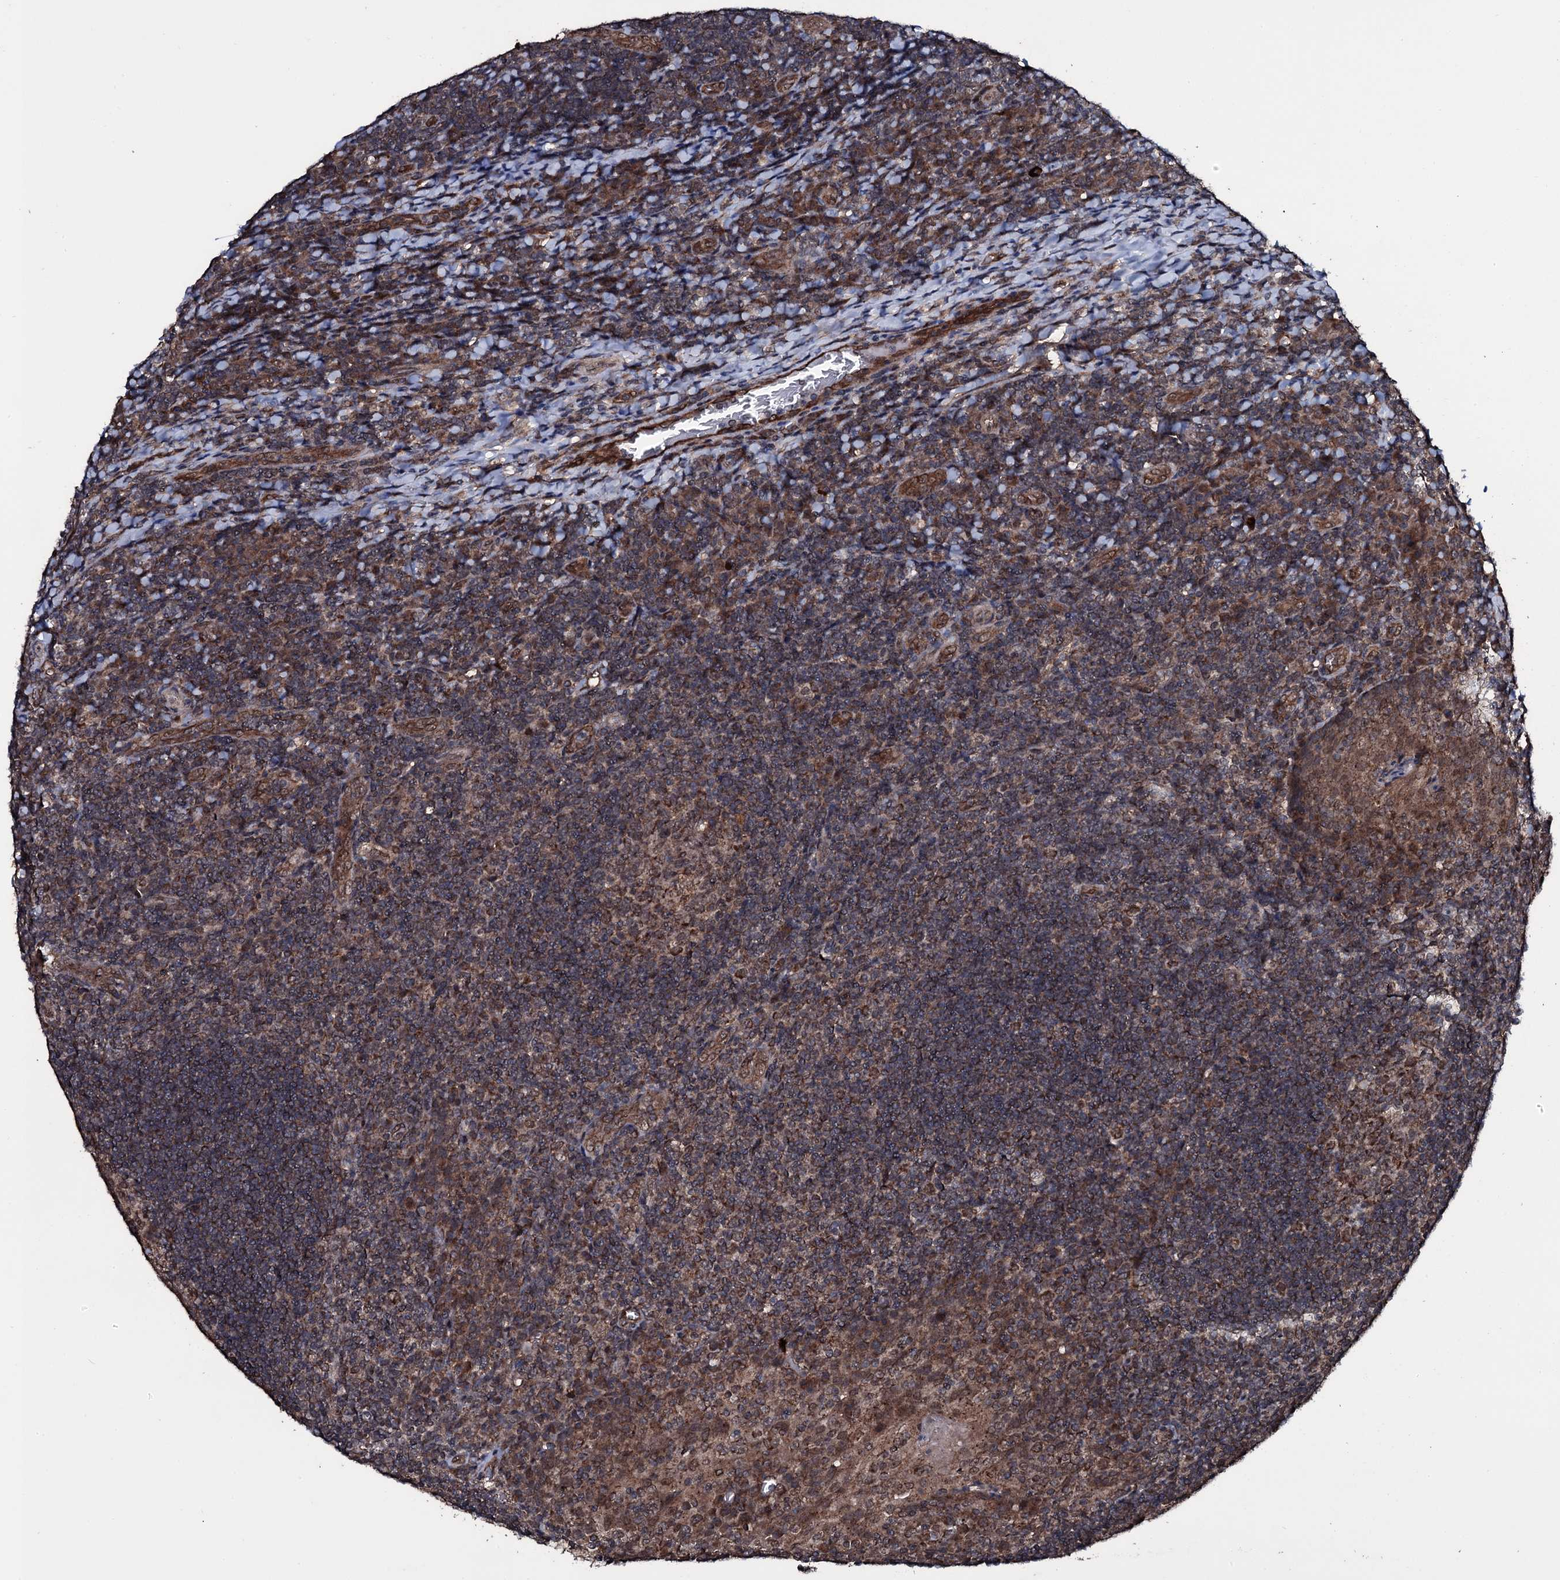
{"staining": {"intensity": "moderate", "quantity": ">75%", "location": "nuclear"}, "tissue": "tonsil", "cell_type": "Germinal center cells", "image_type": "normal", "snomed": [{"axis": "morphology", "description": "Normal tissue, NOS"}, {"axis": "topography", "description": "Tonsil"}], "caption": "Approximately >75% of germinal center cells in benign tonsil exhibit moderate nuclear protein staining as visualized by brown immunohistochemical staining.", "gene": "MRPS31", "patient": {"sex": "male", "age": 17}}